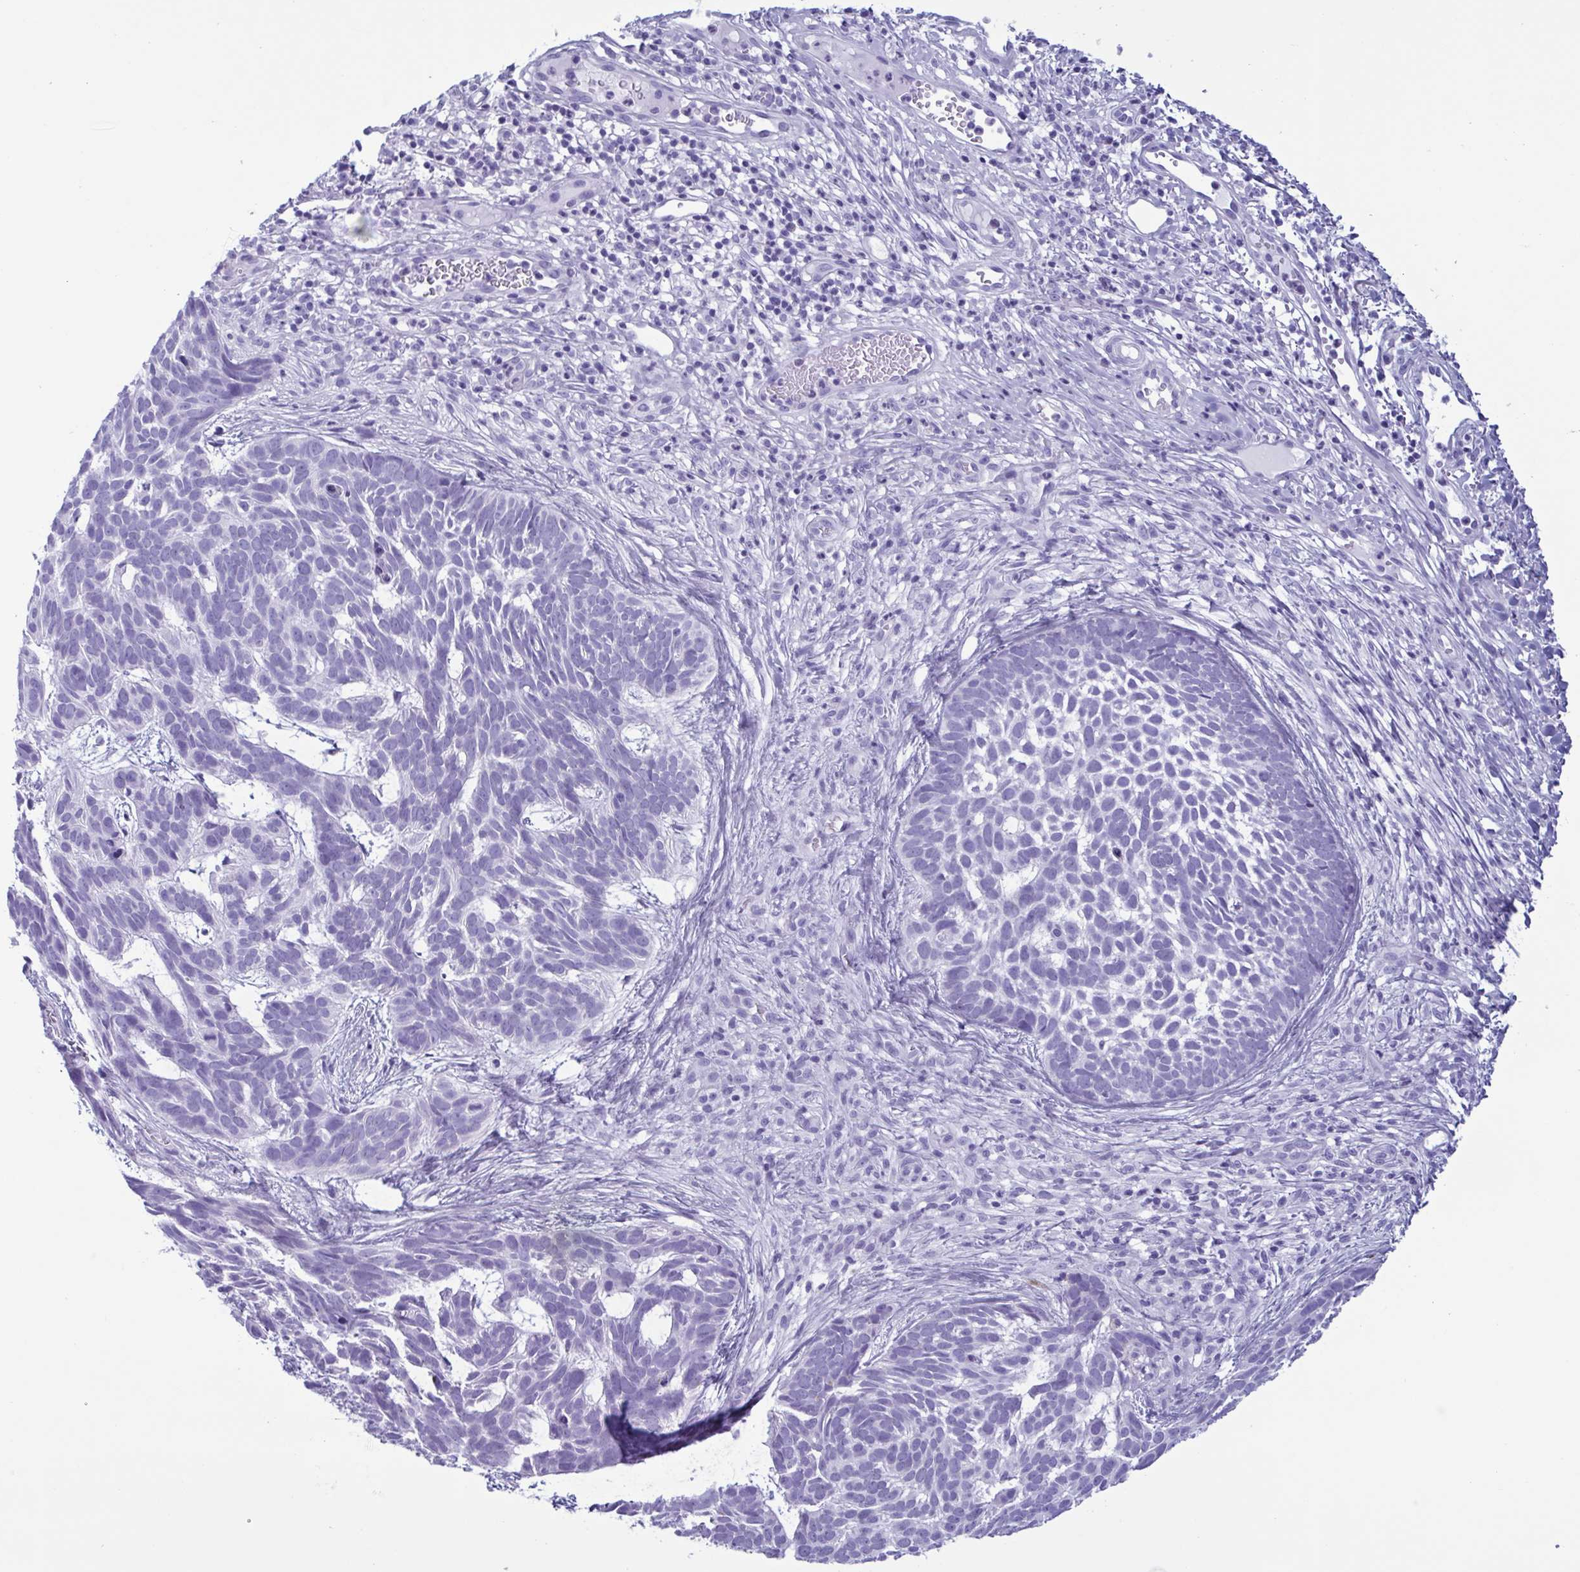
{"staining": {"intensity": "negative", "quantity": "none", "location": "none"}, "tissue": "skin cancer", "cell_type": "Tumor cells", "image_type": "cancer", "snomed": [{"axis": "morphology", "description": "Basal cell carcinoma"}, {"axis": "topography", "description": "Skin"}], "caption": "Tumor cells are negative for brown protein staining in basal cell carcinoma (skin).", "gene": "LTF", "patient": {"sex": "male", "age": 78}}